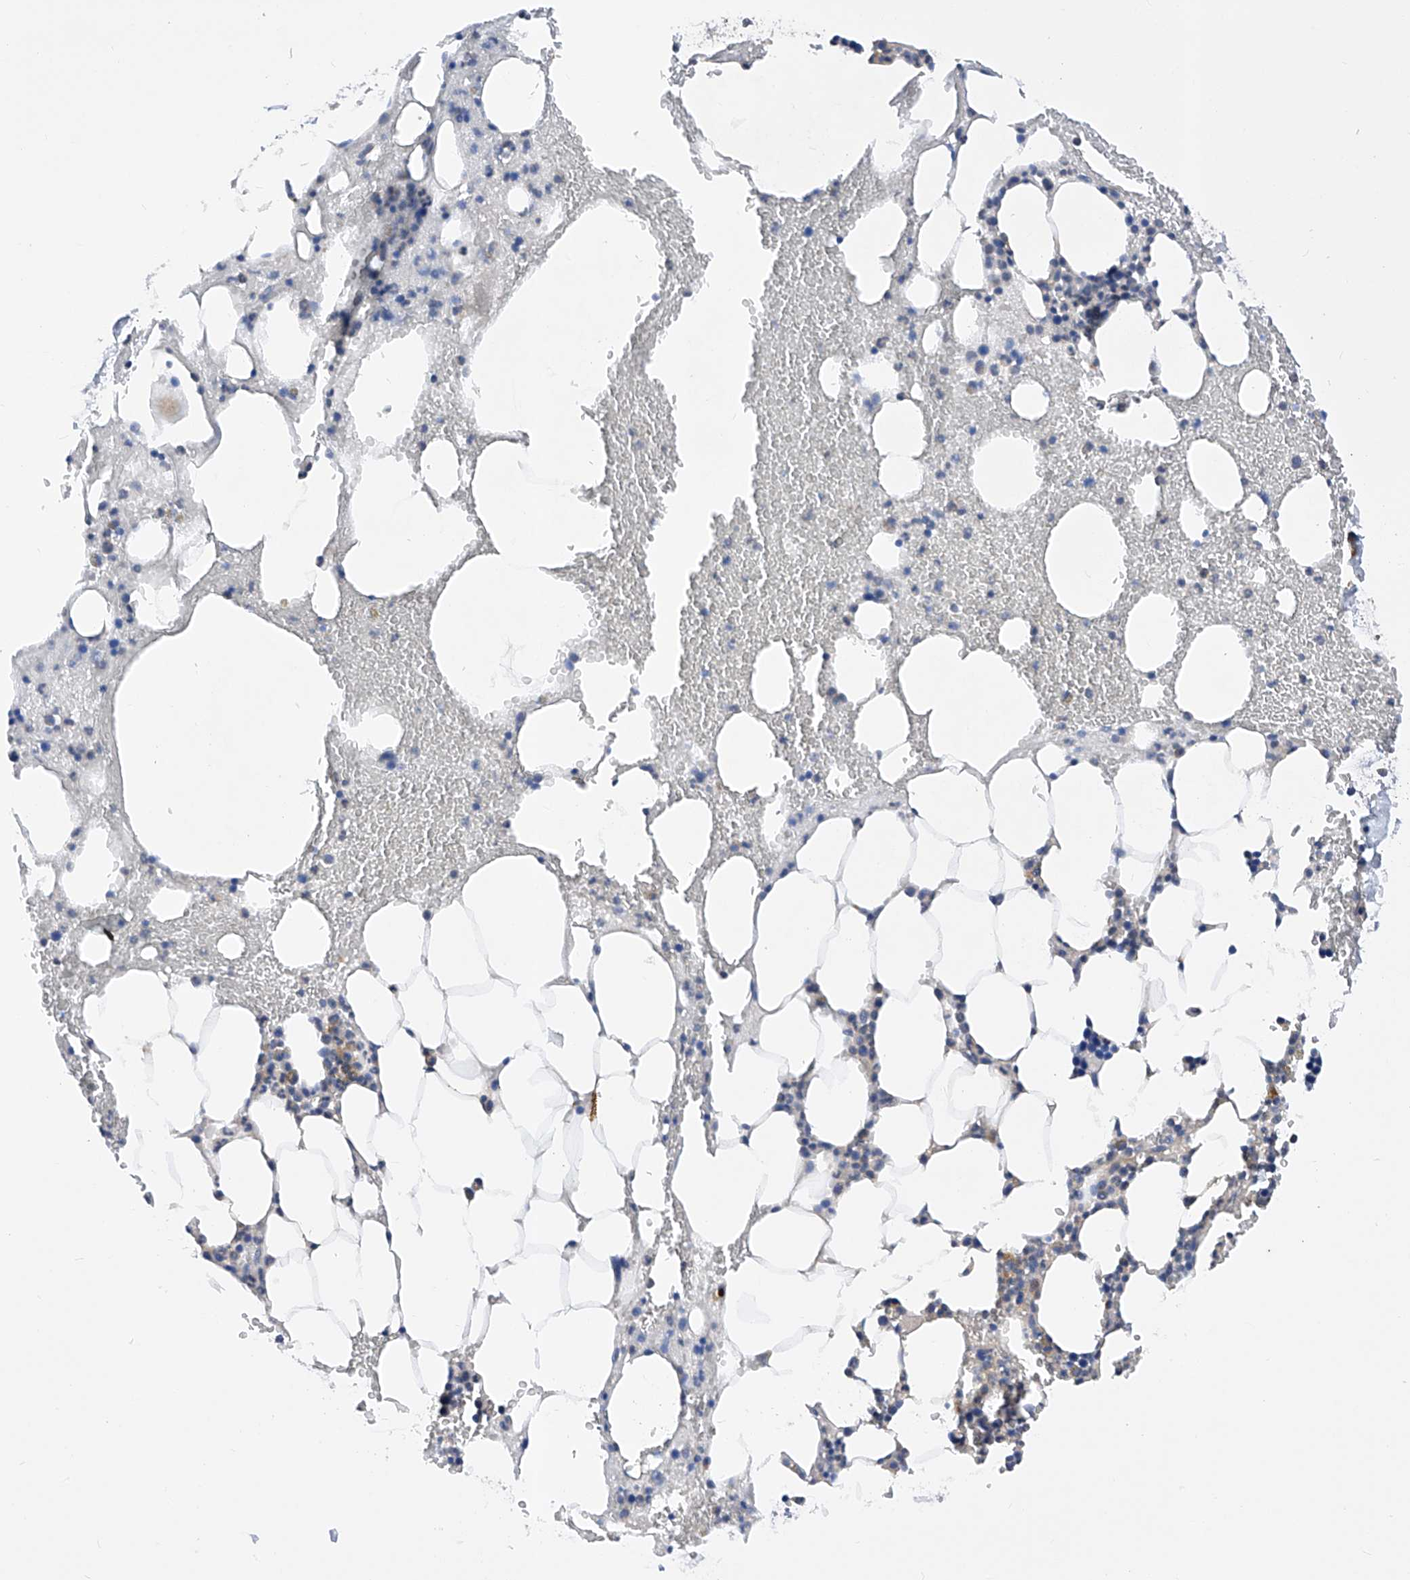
{"staining": {"intensity": "negative", "quantity": "none", "location": "none"}, "tissue": "bone marrow", "cell_type": "Hematopoietic cells", "image_type": "normal", "snomed": [{"axis": "morphology", "description": "Normal tissue, NOS"}, {"axis": "morphology", "description": "Inflammation, NOS"}, {"axis": "topography", "description": "Bone marrow"}], "caption": "An immunohistochemistry micrograph of unremarkable bone marrow is shown. There is no staining in hematopoietic cells of bone marrow. Brightfield microscopy of immunohistochemistry (IHC) stained with DAB (brown) and hematoxylin (blue), captured at high magnification.", "gene": "SPATA20", "patient": {"sex": "female", "age": 78}}